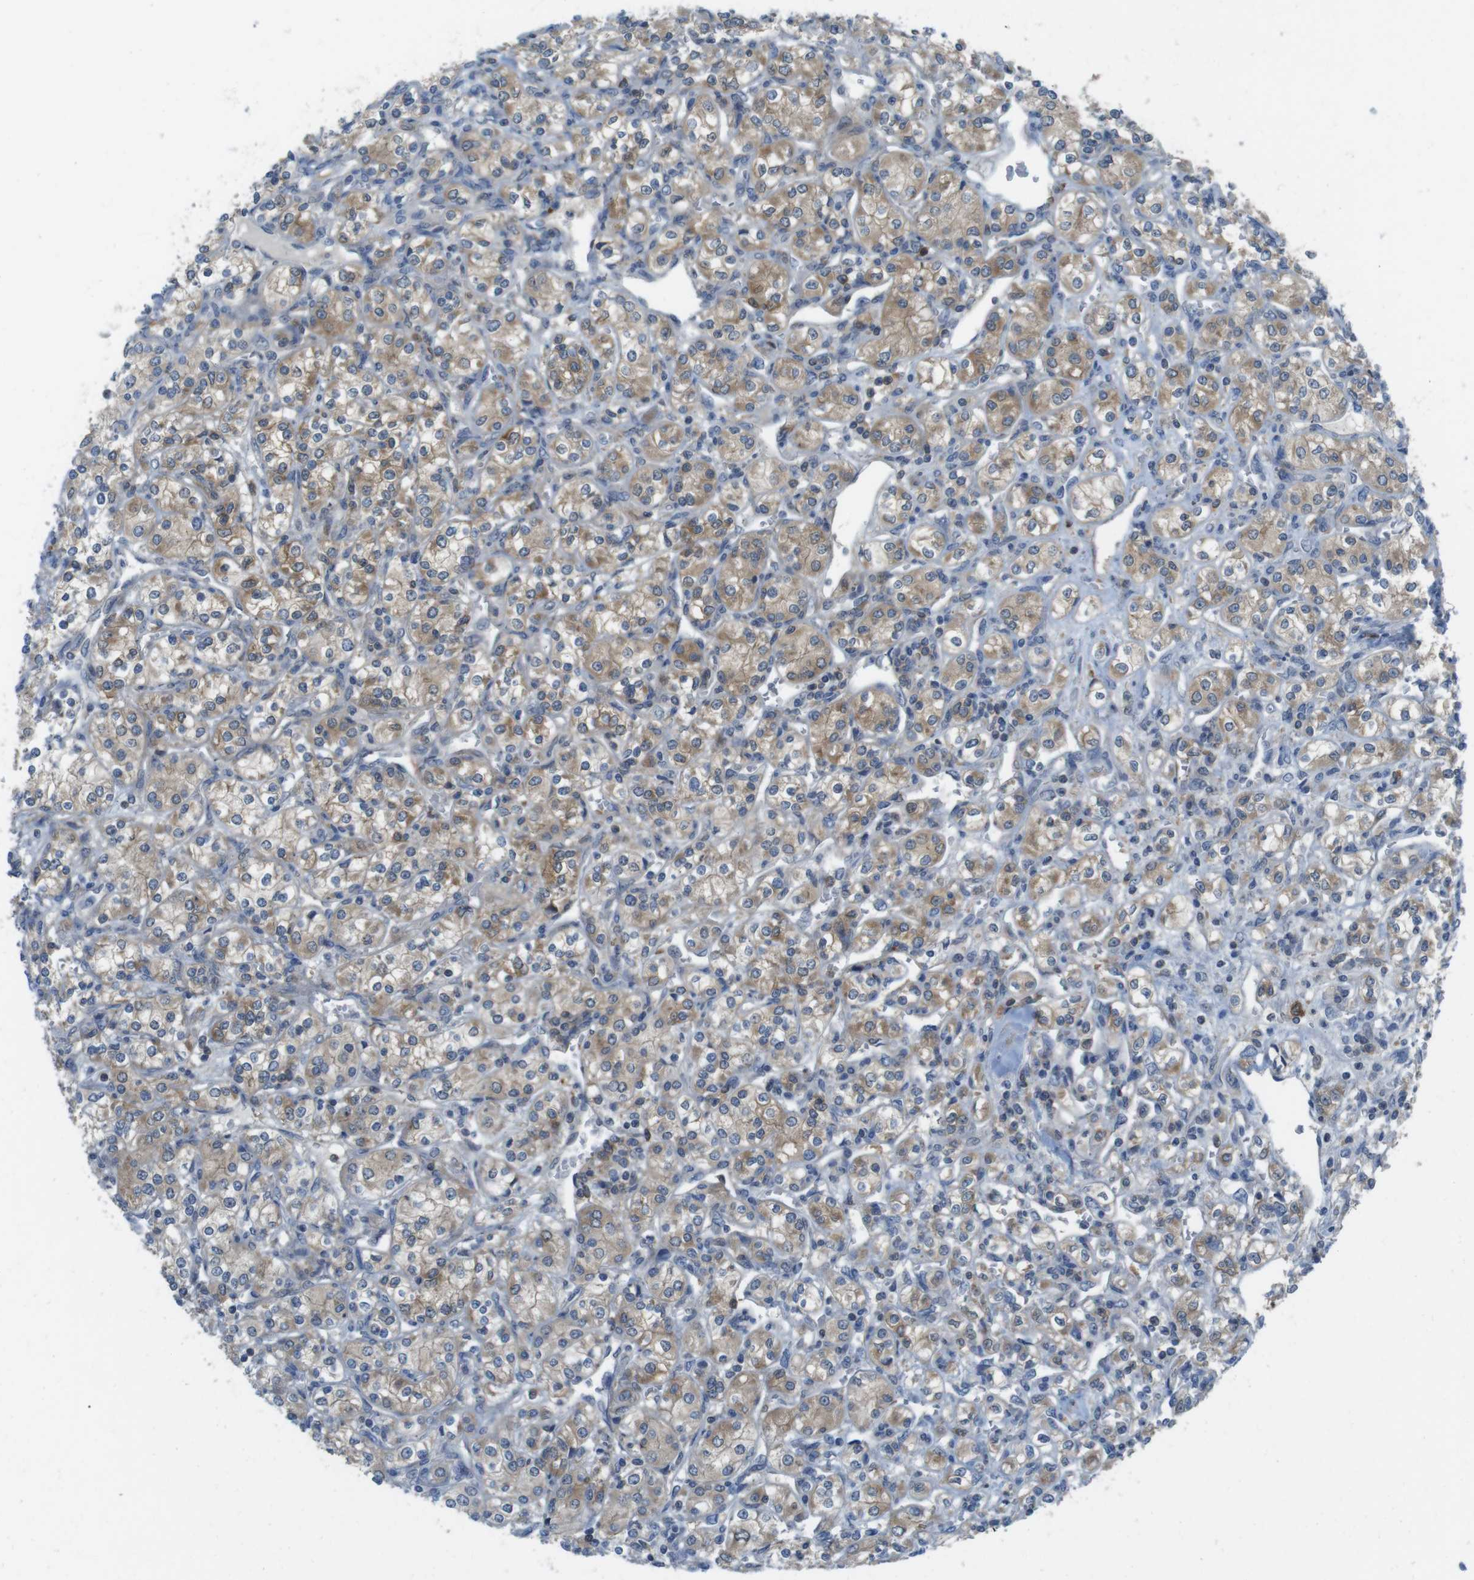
{"staining": {"intensity": "moderate", "quantity": ">75%", "location": "cytoplasmic/membranous"}, "tissue": "renal cancer", "cell_type": "Tumor cells", "image_type": "cancer", "snomed": [{"axis": "morphology", "description": "Adenocarcinoma, NOS"}, {"axis": "topography", "description": "Kidney"}], "caption": "Renal cancer (adenocarcinoma) stained with DAB (3,3'-diaminobenzidine) immunohistochemistry (IHC) reveals medium levels of moderate cytoplasmic/membranous positivity in about >75% of tumor cells.", "gene": "MTHFD1", "patient": {"sex": "male", "age": 77}}